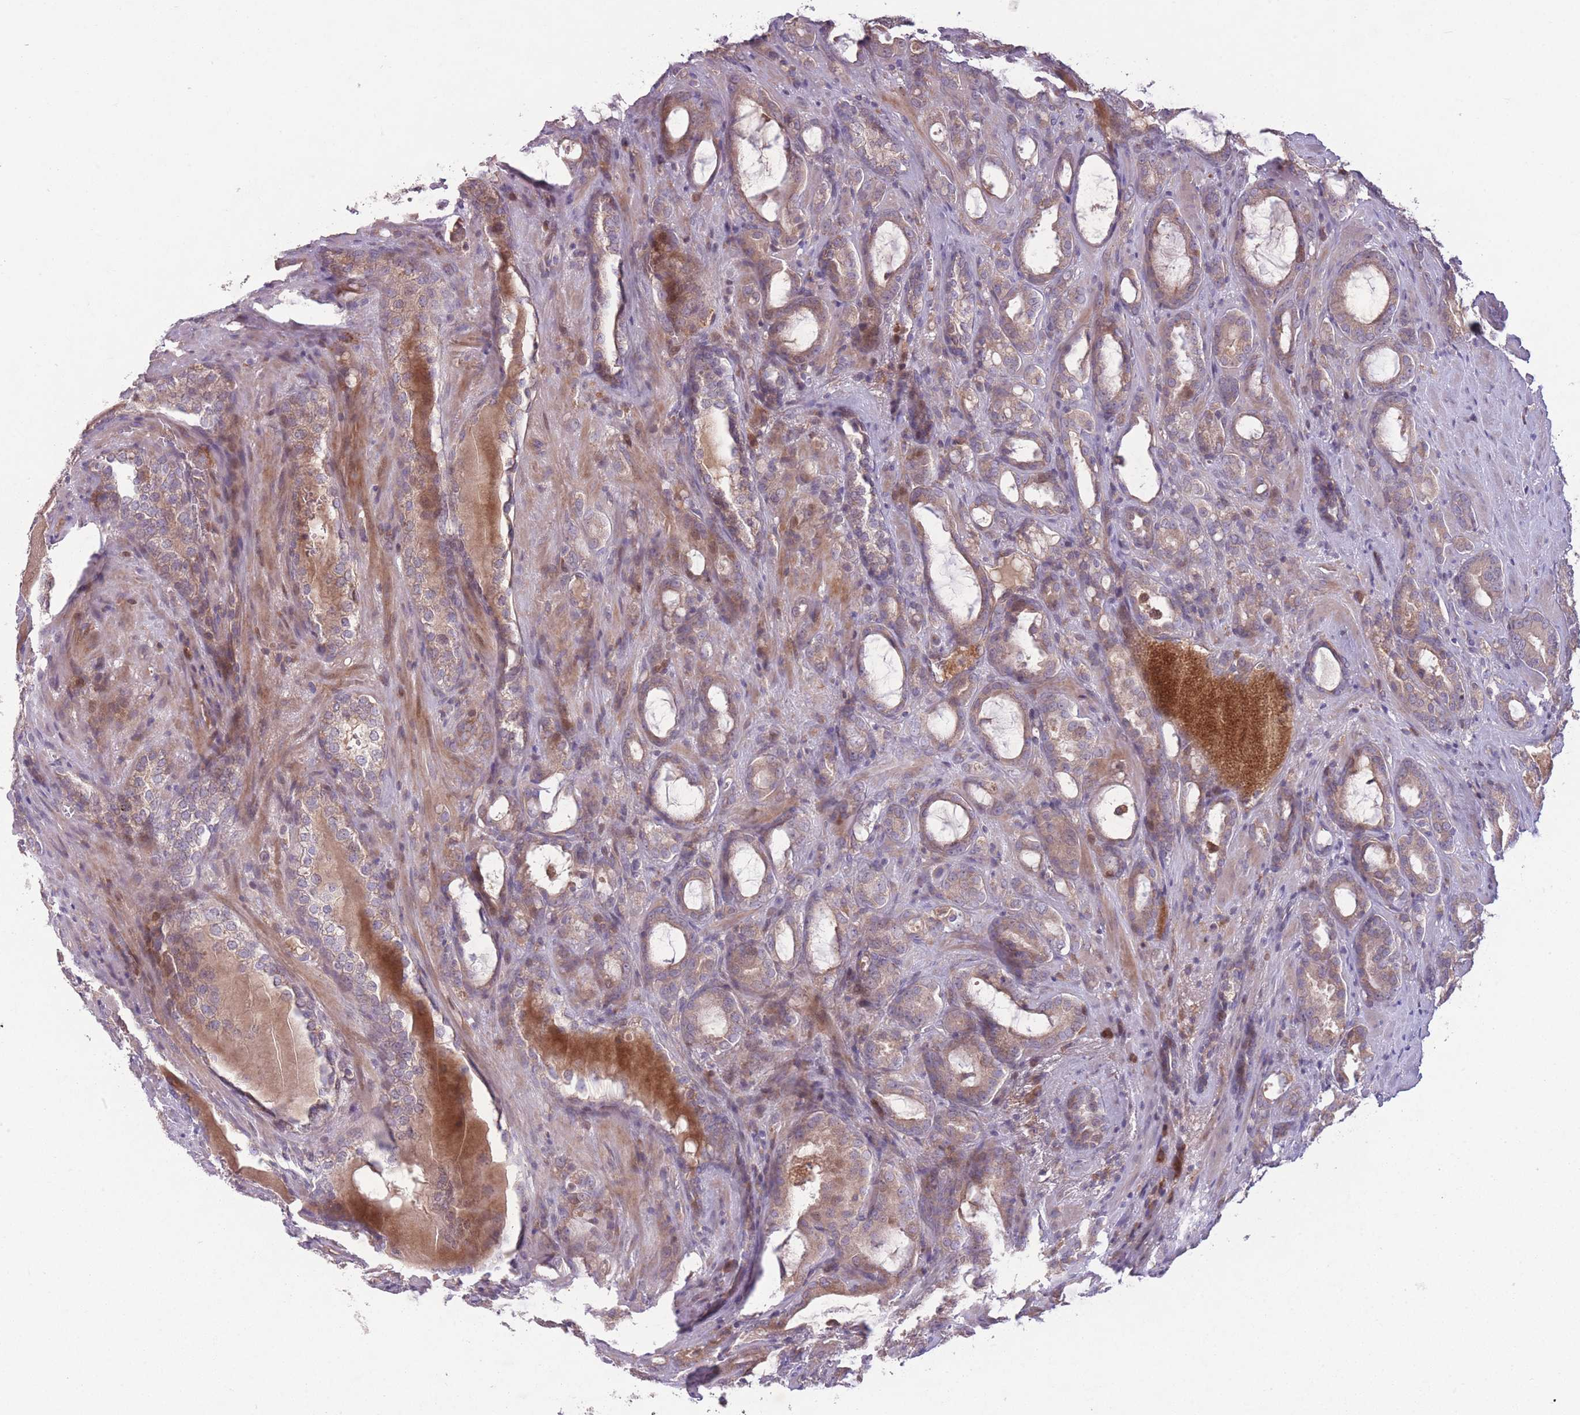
{"staining": {"intensity": "weak", "quantity": "<25%", "location": "cytoplasmic/membranous"}, "tissue": "prostate cancer", "cell_type": "Tumor cells", "image_type": "cancer", "snomed": [{"axis": "morphology", "description": "Adenocarcinoma, High grade"}, {"axis": "topography", "description": "Prostate"}], "caption": "An immunohistochemistry (IHC) micrograph of prostate adenocarcinoma (high-grade) is shown. There is no staining in tumor cells of prostate adenocarcinoma (high-grade).", "gene": "OR2V2", "patient": {"sex": "male", "age": 72}}